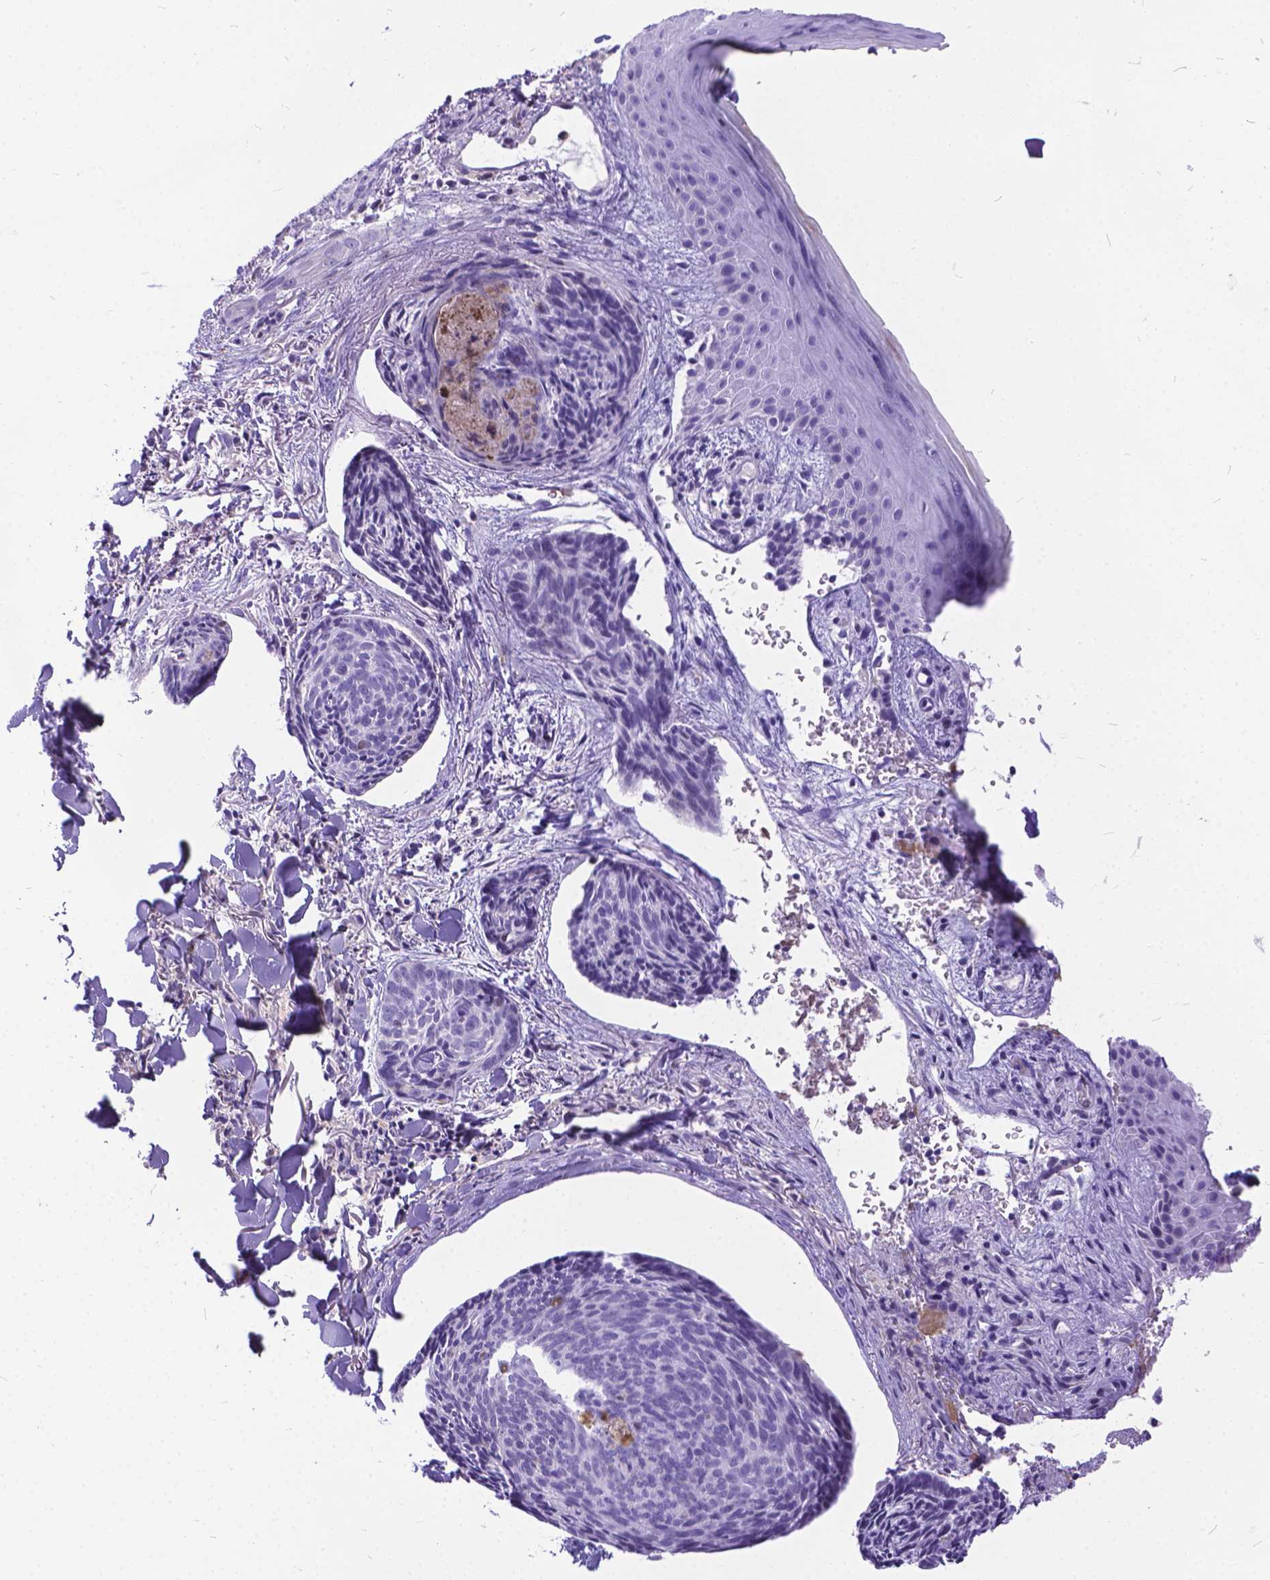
{"staining": {"intensity": "negative", "quantity": "none", "location": "none"}, "tissue": "skin cancer", "cell_type": "Tumor cells", "image_type": "cancer", "snomed": [{"axis": "morphology", "description": "Basal cell carcinoma"}, {"axis": "topography", "description": "Skin"}], "caption": "IHC histopathology image of neoplastic tissue: skin basal cell carcinoma stained with DAB displays no significant protein positivity in tumor cells.", "gene": "TMEM169", "patient": {"sex": "female", "age": 82}}